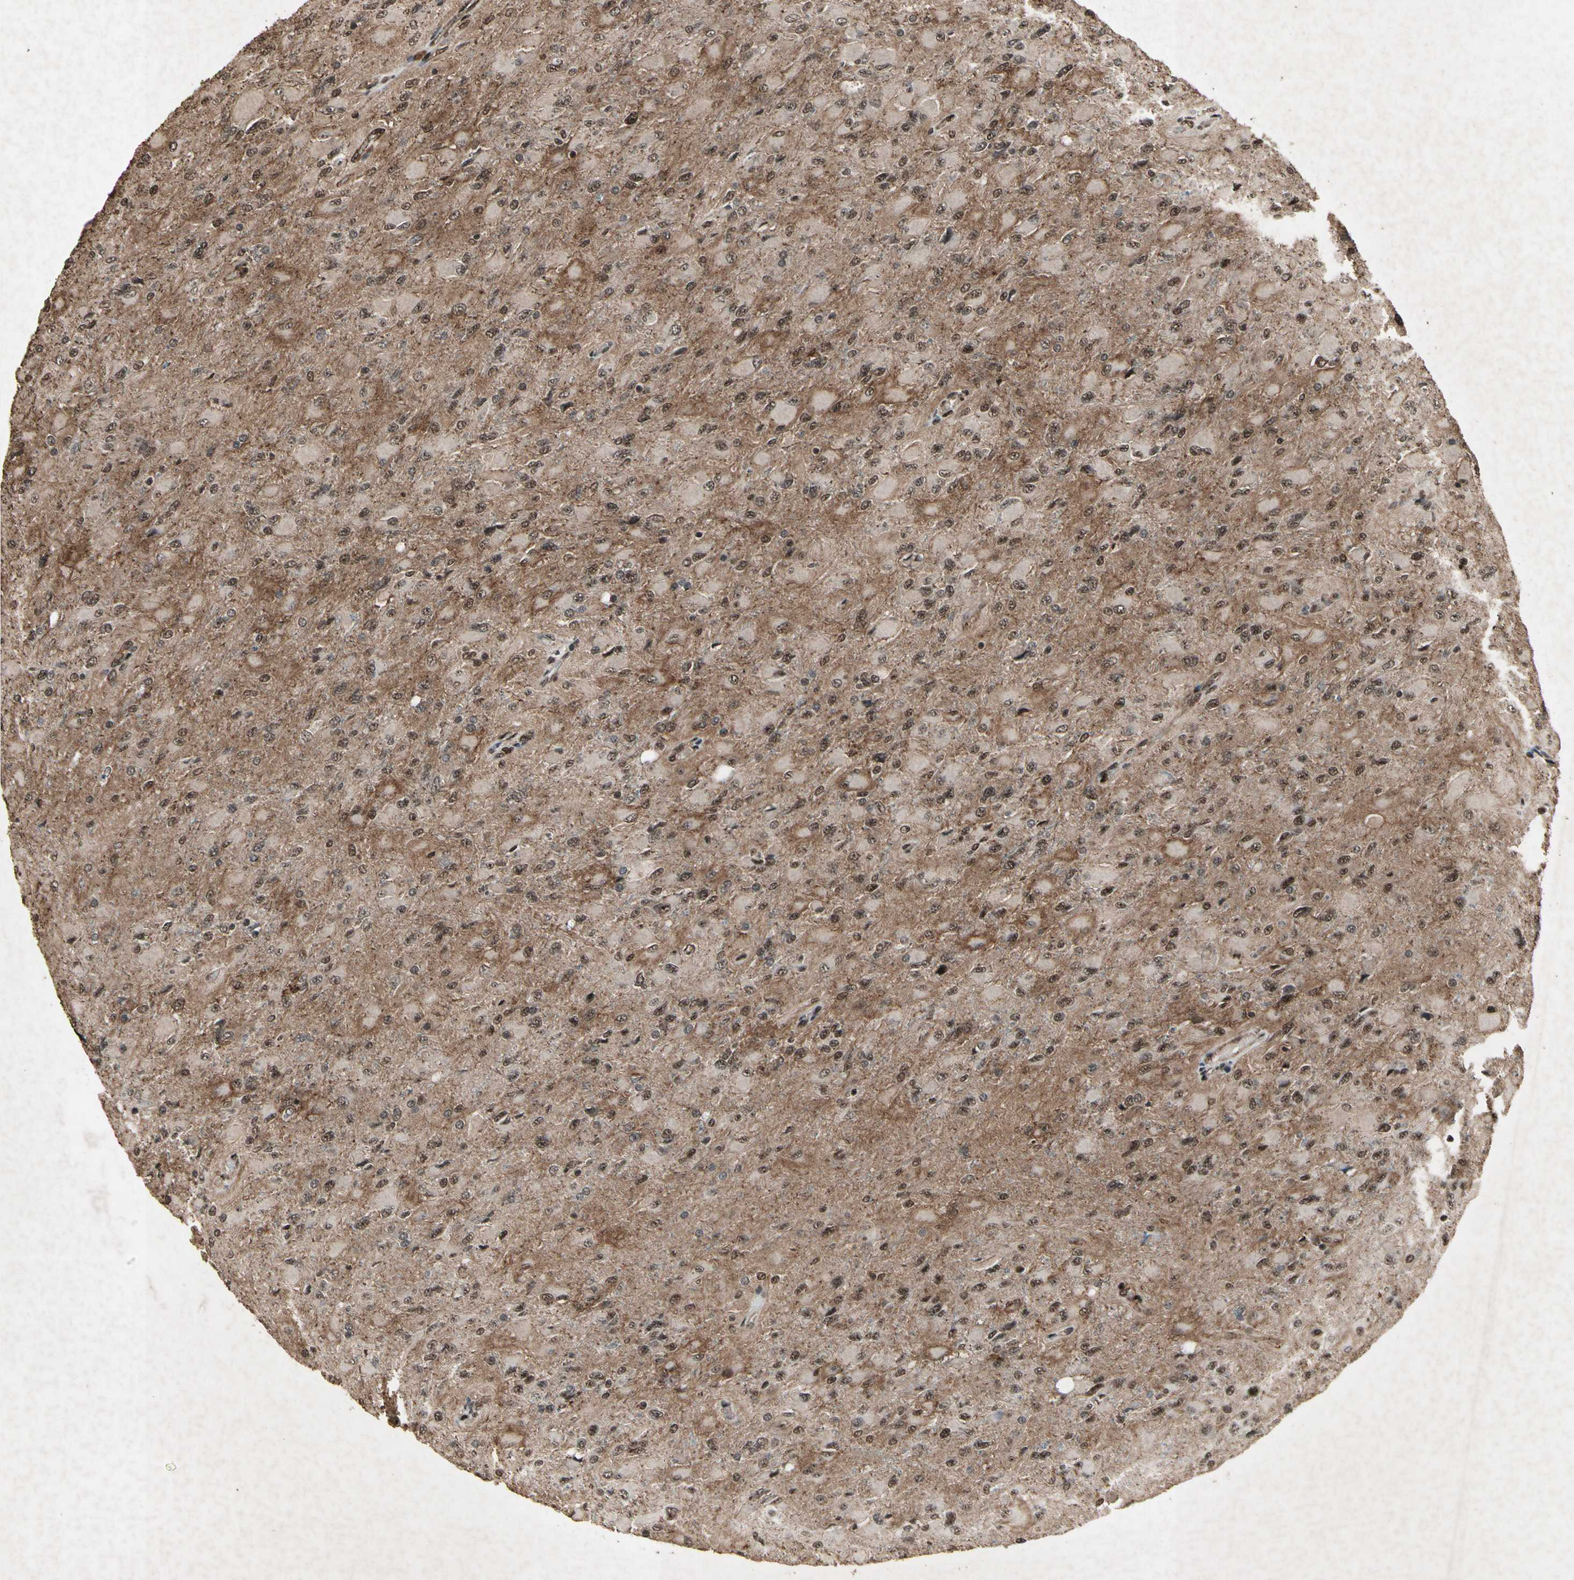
{"staining": {"intensity": "strong", "quantity": "25%-75%", "location": "nuclear"}, "tissue": "glioma", "cell_type": "Tumor cells", "image_type": "cancer", "snomed": [{"axis": "morphology", "description": "Glioma, malignant, High grade"}, {"axis": "topography", "description": "Cerebral cortex"}], "caption": "Strong nuclear positivity is seen in about 25%-75% of tumor cells in malignant glioma (high-grade).", "gene": "TBX2", "patient": {"sex": "female", "age": 36}}